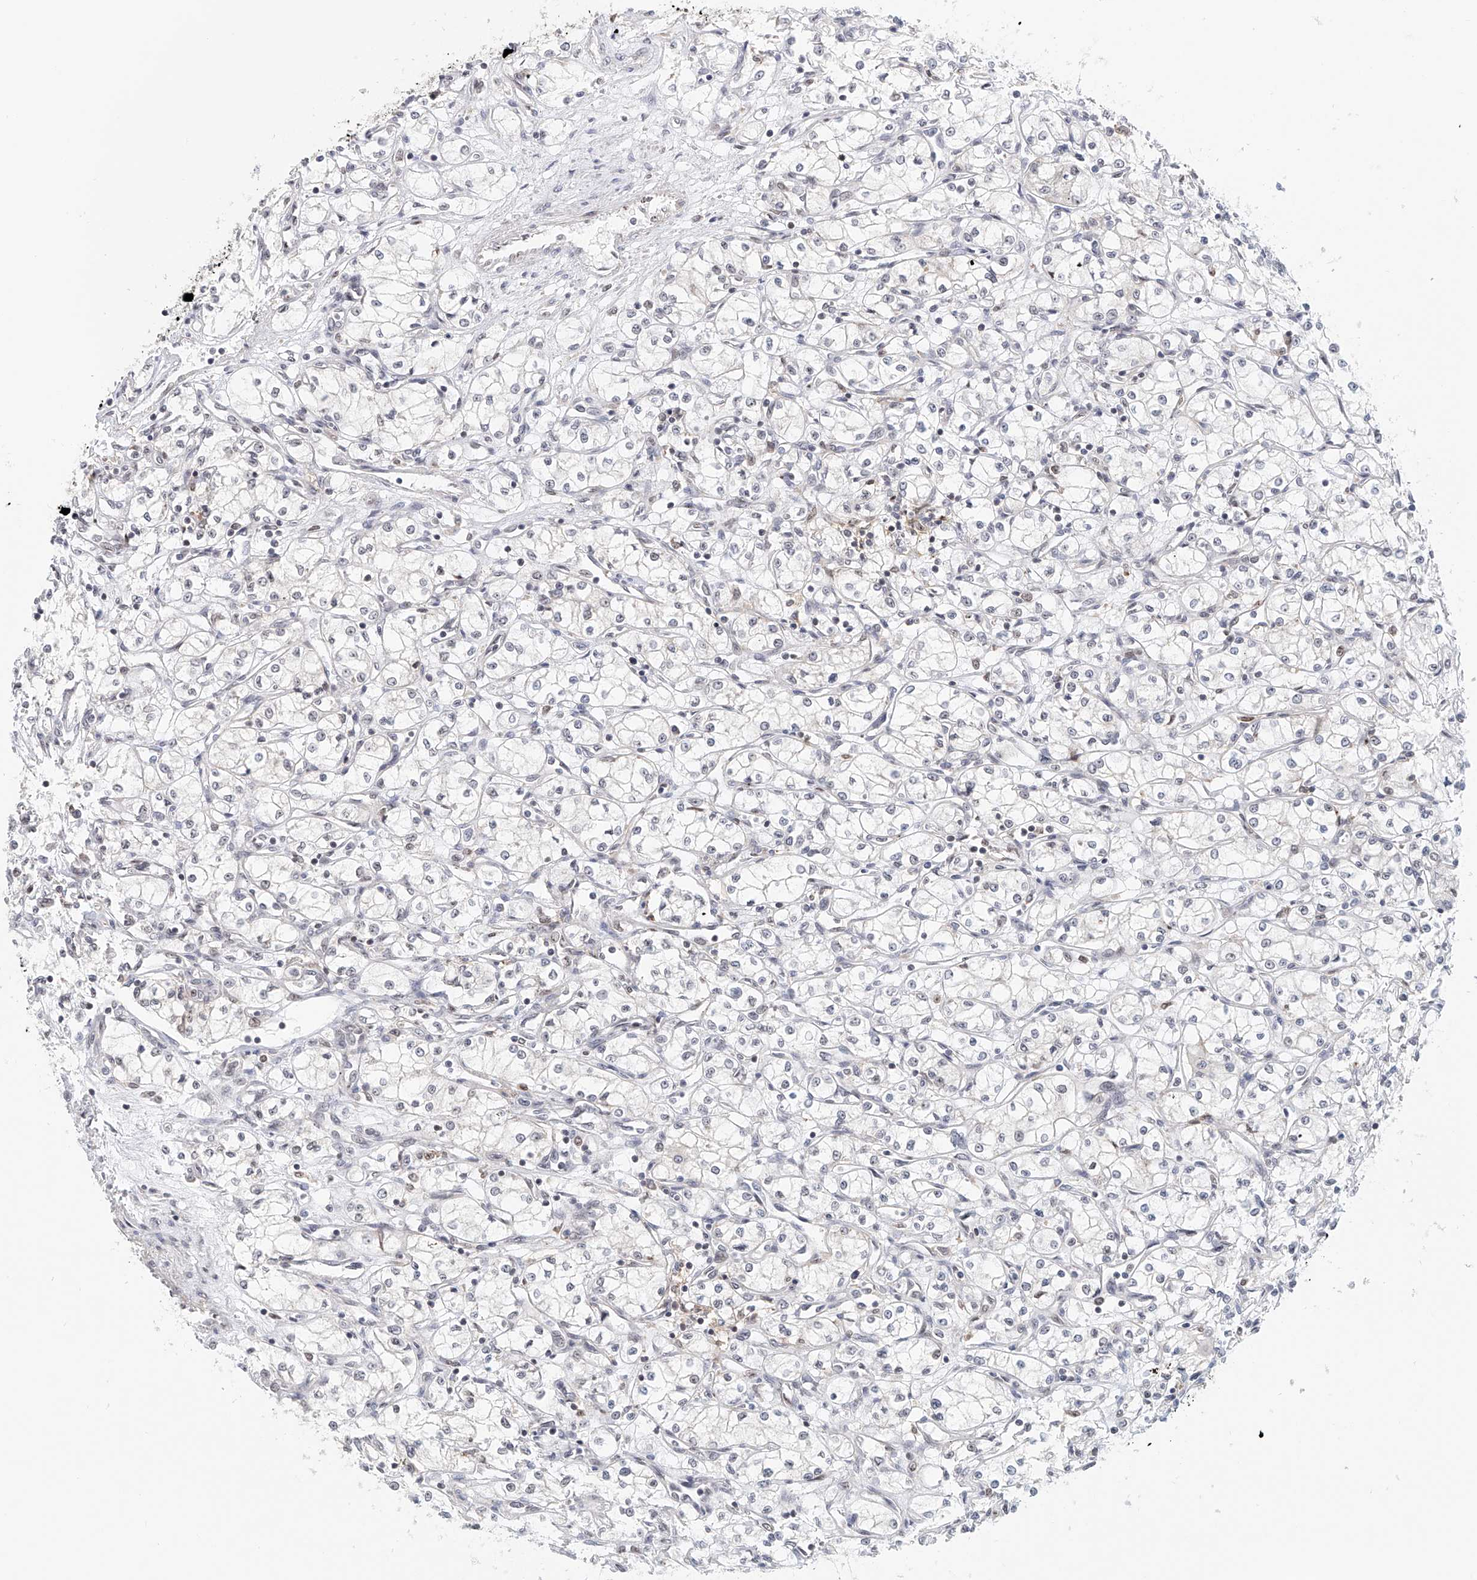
{"staining": {"intensity": "negative", "quantity": "none", "location": "none"}, "tissue": "renal cancer", "cell_type": "Tumor cells", "image_type": "cancer", "snomed": [{"axis": "morphology", "description": "Adenocarcinoma, NOS"}, {"axis": "topography", "description": "Kidney"}], "caption": "The image displays no significant staining in tumor cells of renal cancer (adenocarcinoma).", "gene": "PRUNE2", "patient": {"sex": "male", "age": 59}}